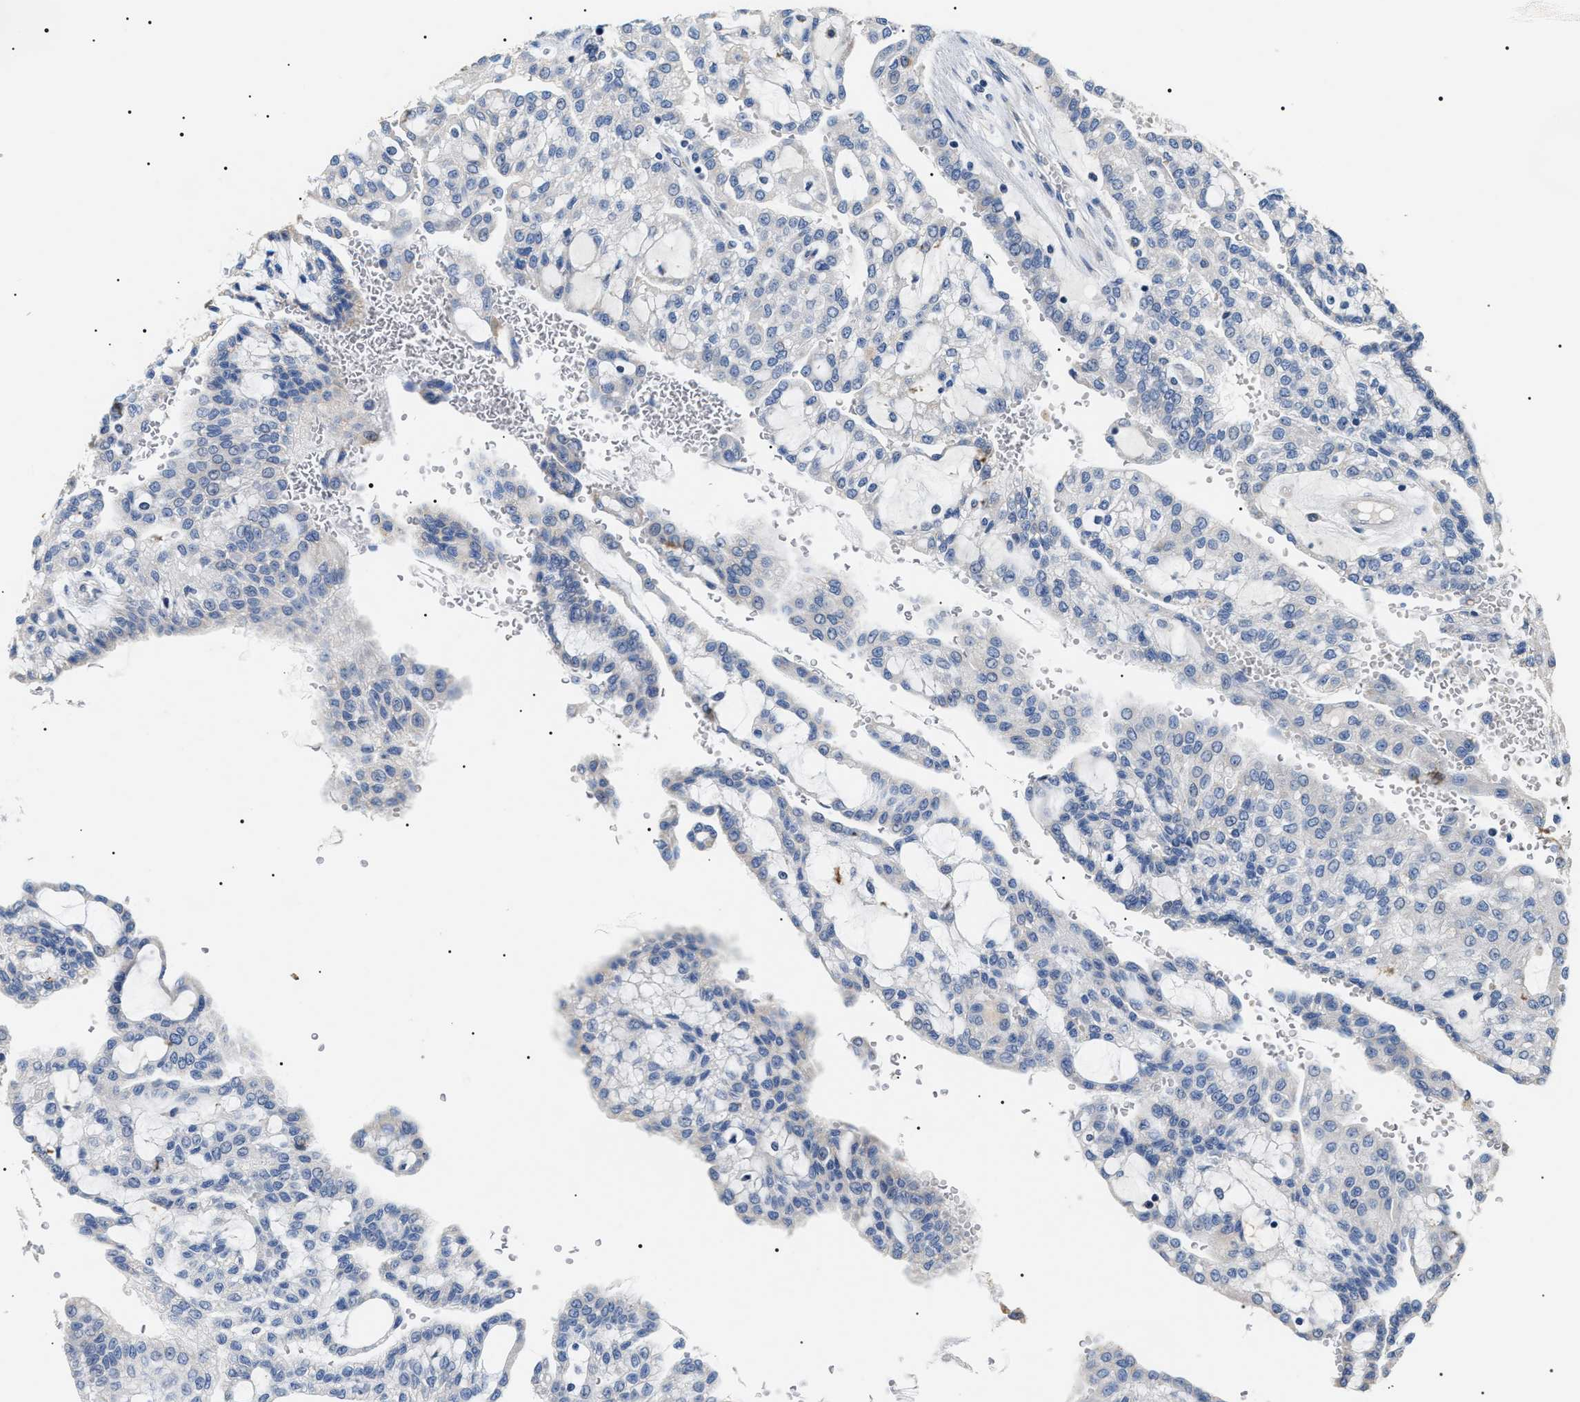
{"staining": {"intensity": "negative", "quantity": "none", "location": "none"}, "tissue": "renal cancer", "cell_type": "Tumor cells", "image_type": "cancer", "snomed": [{"axis": "morphology", "description": "Adenocarcinoma, NOS"}, {"axis": "topography", "description": "Kidney"}], "caption": "Tumor cells show no significant protein expression in adenocarcinoma (renal).", "gene": "TMEM222", "patient": {"sex": "male", "age": 63}}